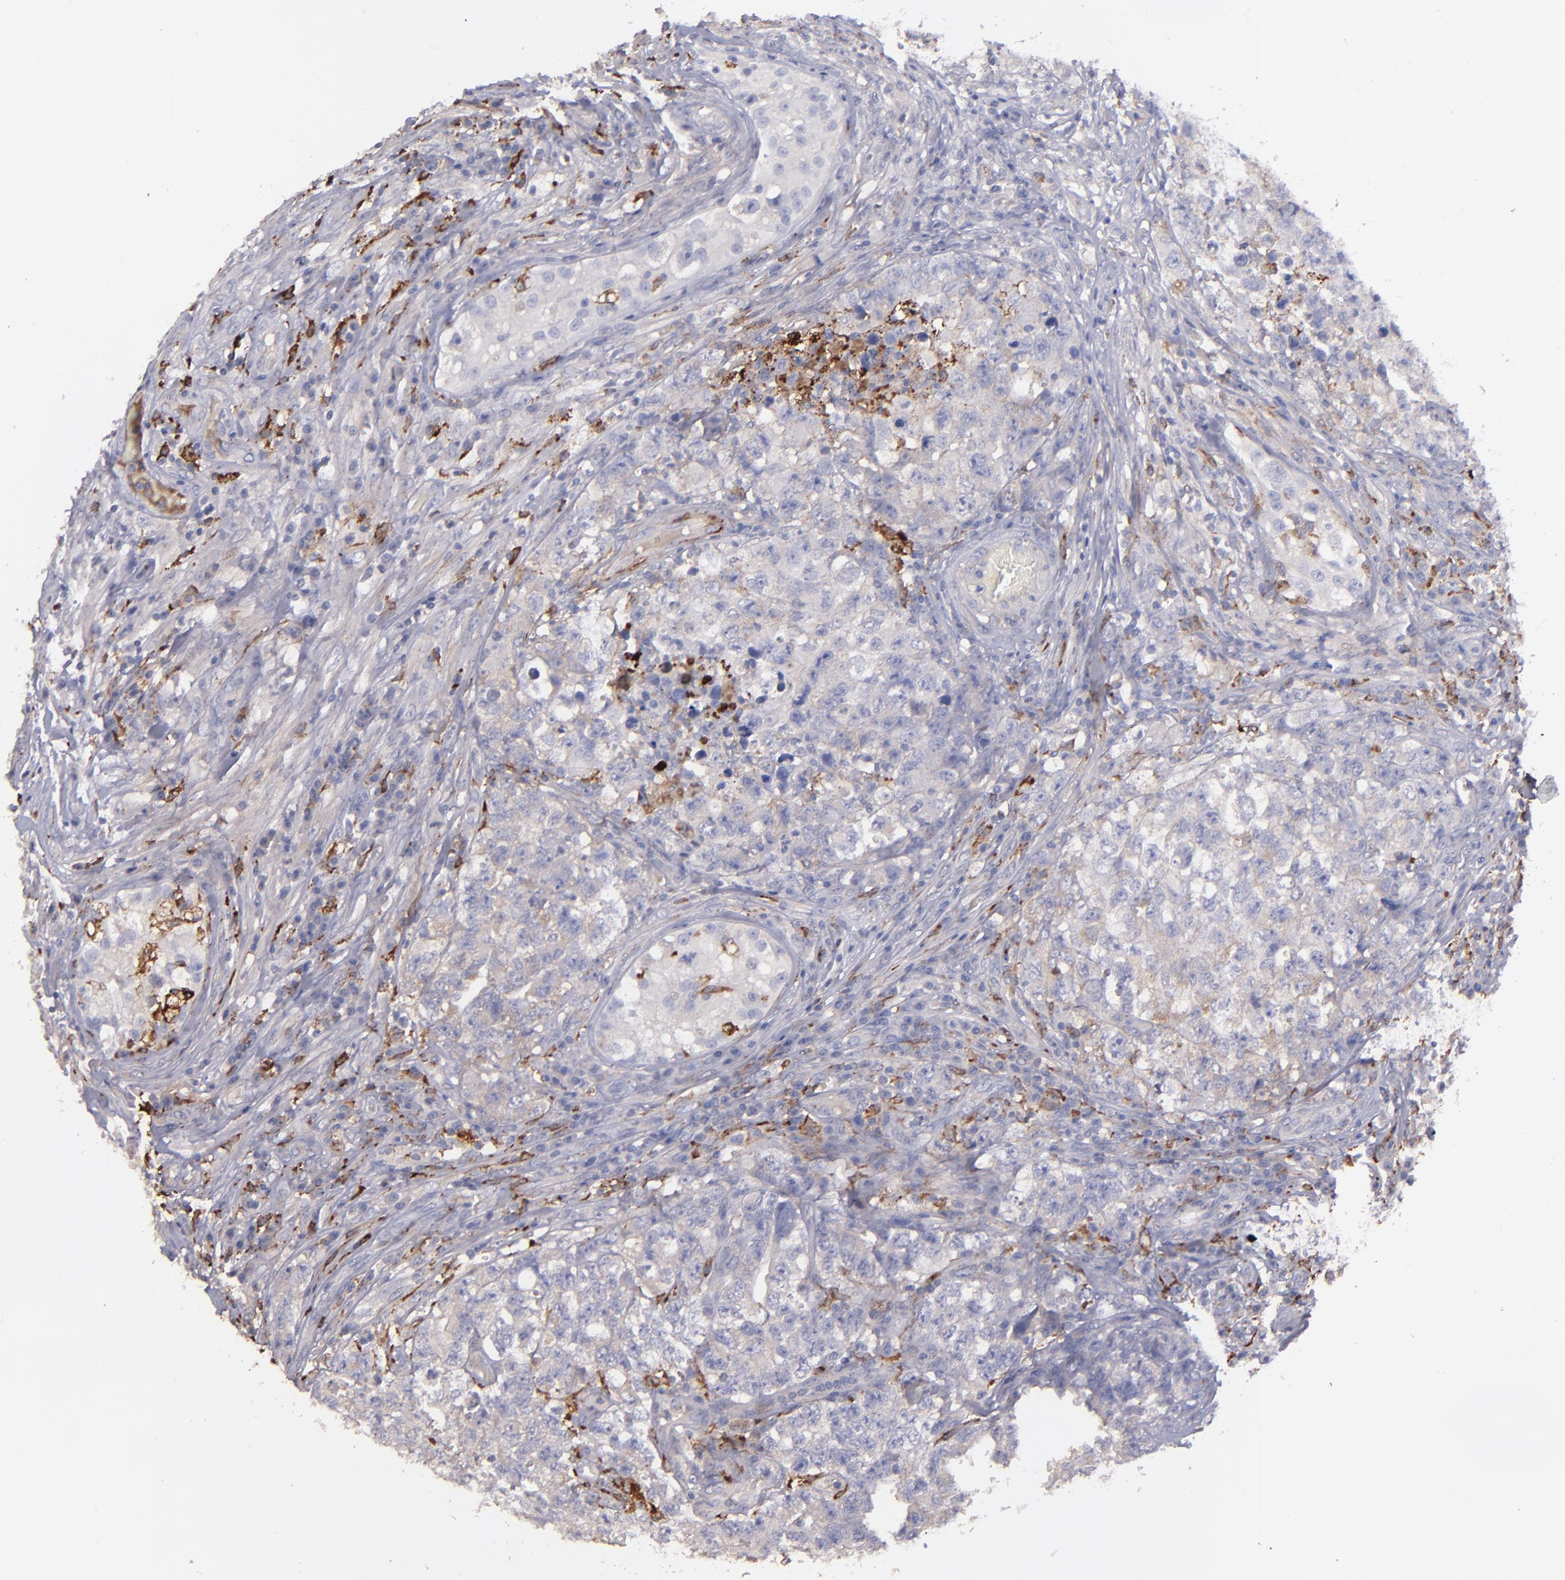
{"staining": {"intensity": "weak", "quantity": "25%-75%", "location": "cytoplasmic/membranous"}, "tissue": "testis cancer", "cell_type": "Tumor cells", "image_type": "cancer", "snomed": [{"axis": "morphology", "description": "Carcinoma, Embryonal, NOS"}, {"axis": "topography", "description": "Testis"}], "caption": "Testis cancer tissue demonstrates weak cytoplasmic/membranous staining in about 25%-75% of tumor cells, visualized by immunohistochemistry.", "gene": "C1QA", "patient": {"sex": "male", "age": 31}}